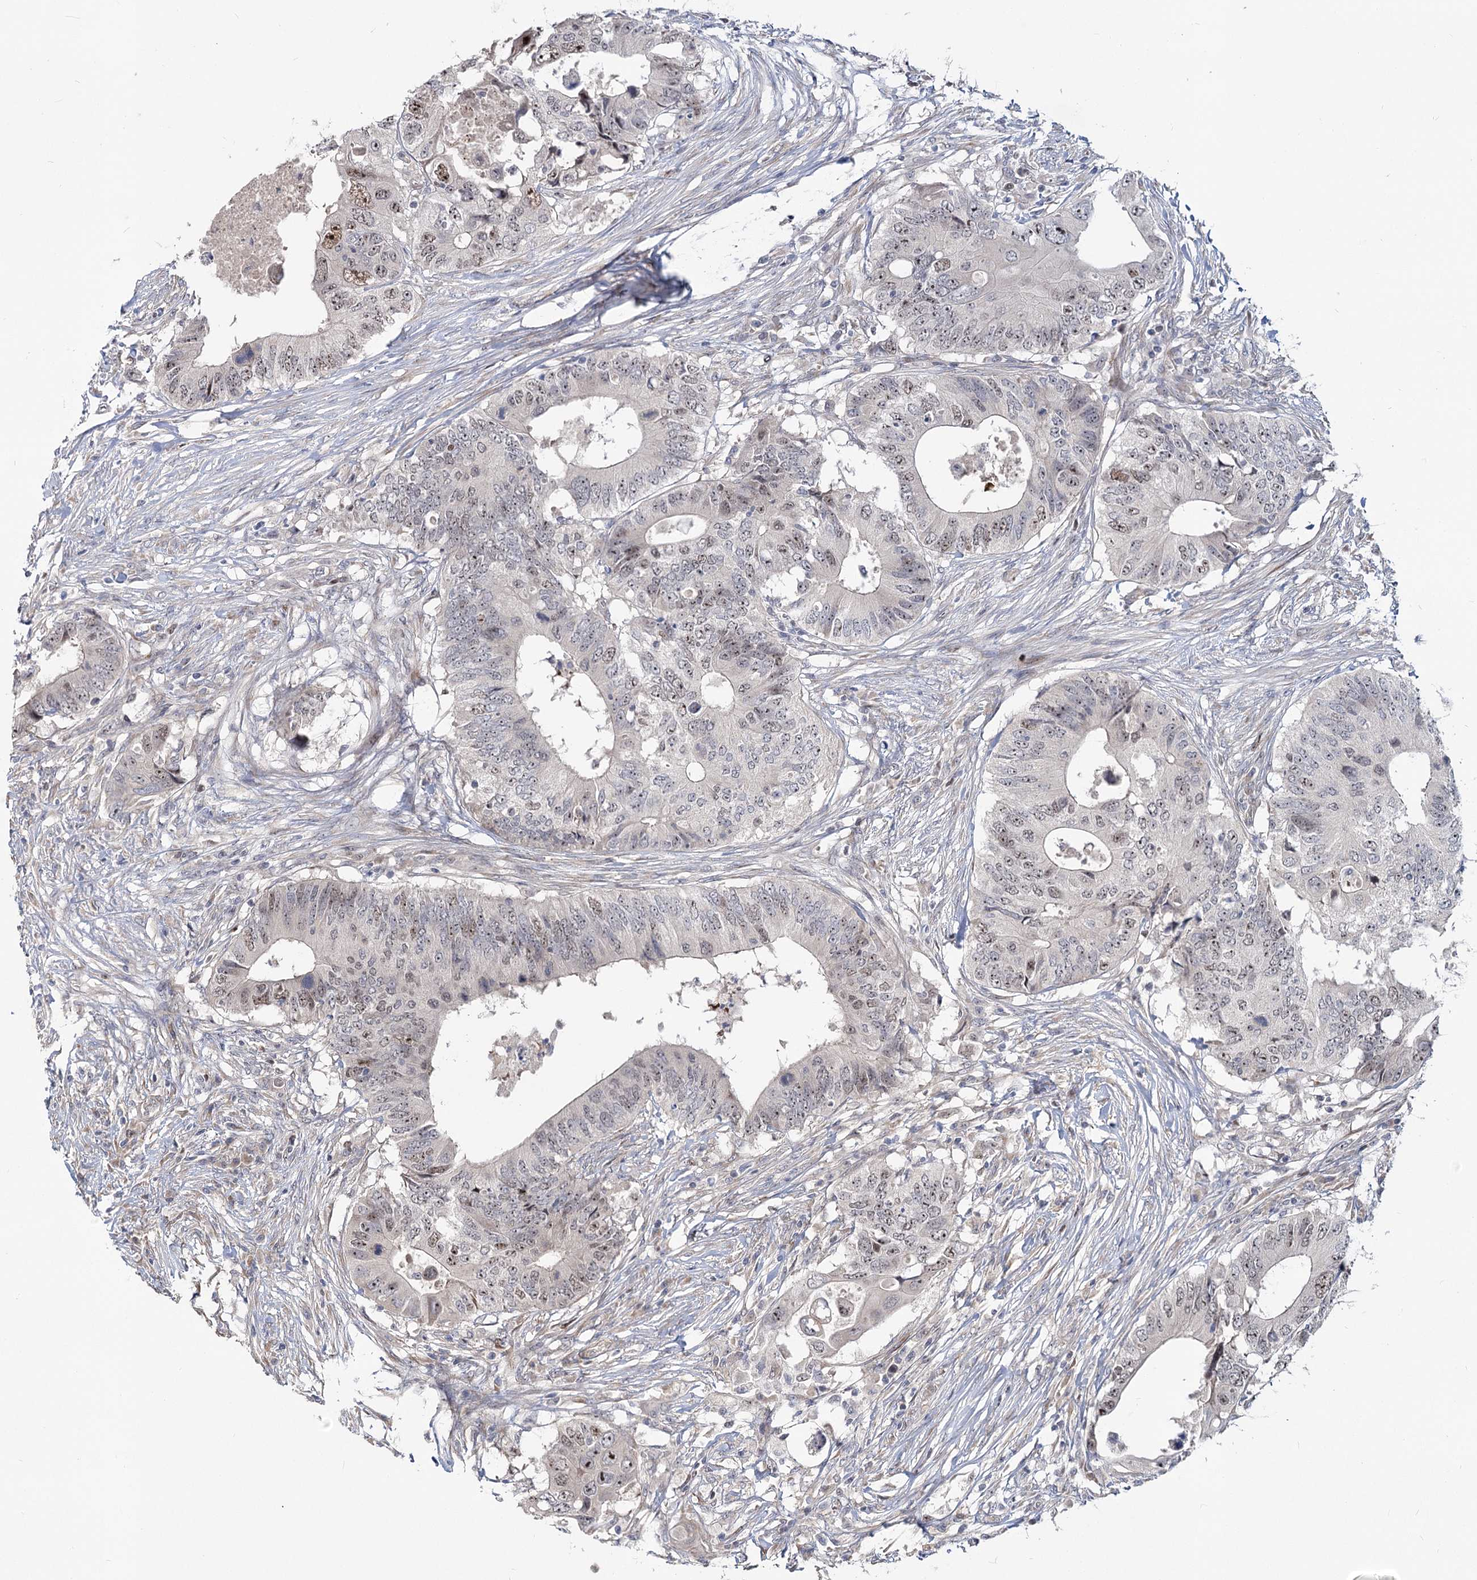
{"staining": {"intensity": "moderate", "quantity": "<25%", "location": "nuclear"}, "tissue": "colorectal cancer", "cell_type": "Tumor cells", "image_type": "cancer", "snomed": [{"axis": "morphology", "description": "Adenocarcinoma, NOS"}, {"axis": "topography", "description": "Colon"}], "caption": "Human colorectal adenocarcinoma stained with a protein marker displays moderate staining in tumor cells.", "gene": "PIK3C2A", "patient": {"sex": "male", "age": 71}}